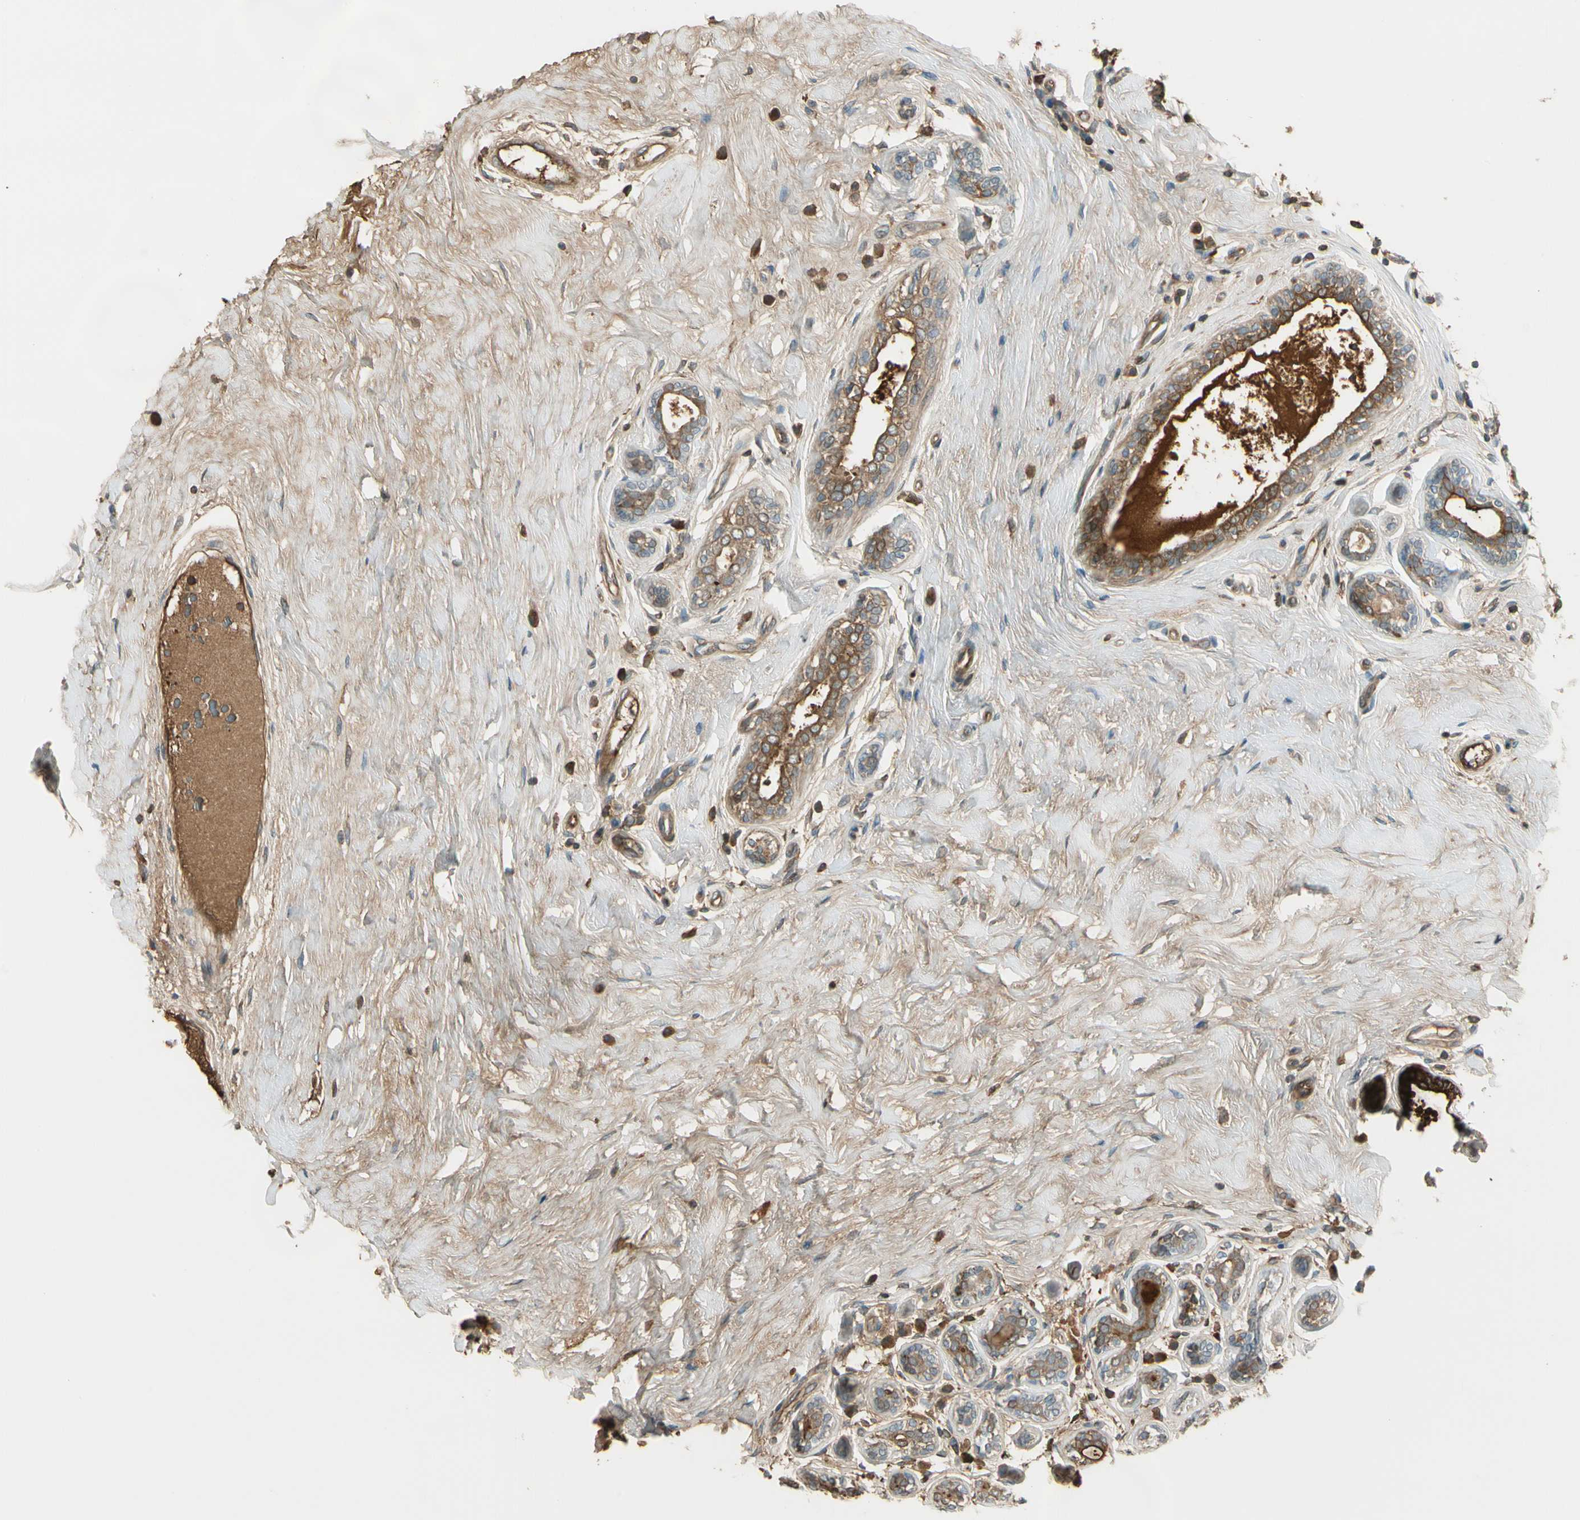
{"staining": {"intensity": "moderate", "quantity": ">75%", "location": "cytoplasmic/membranous"}, "tissue": "breast cancer", "cell_type": "Tumor cells", "image_type": "cancer", "snomed": [{"axis": "morphology", "description": "Normal tissue, NOS"}, {"axis": "morphology", "description": "Duct carcinoma"}, {"axis": "topography", "description": "Breast"}], "caption": "Protein analysis of breast cancer (infiltrating ductal carcinoma) tissue displays moderate cytoplasmic/membranous expression in about >75% of tumor cells. The staining was performed using DAB to visualize the protein expression in brown, while the nuclei were stained in blue with hematoxylin (Magnification: 20x).", "gene": "STX11", "patient": {"sex": "female", "age": 39}}